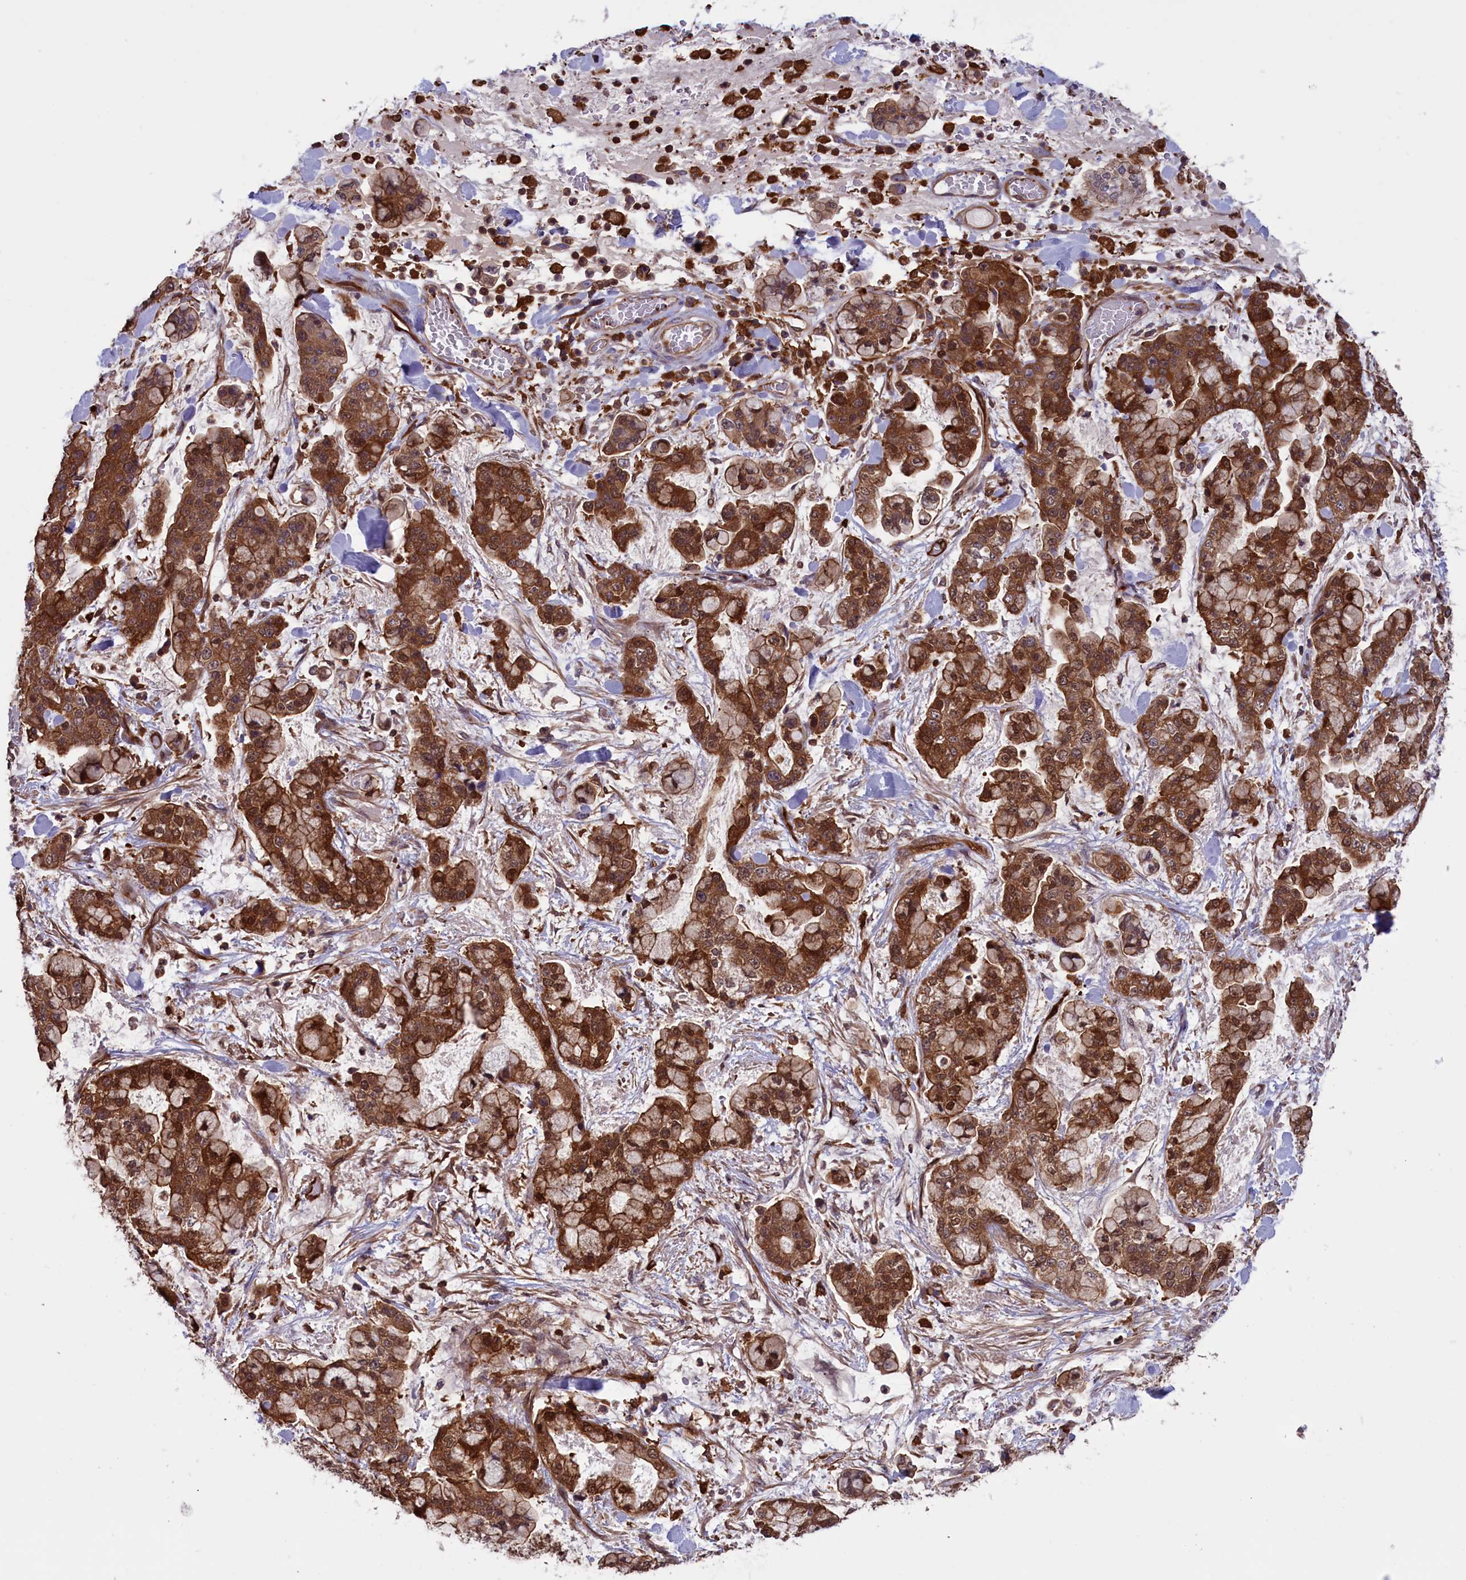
{"staining": {"intensity": "strong", "quantity": ">75%", "location": "cytoplasmic/membranous"}, "tissue": "stomach cancer", "cell_type": "Tumor cells", "image_type": "cancer", "snomed": [{"axis": "morphology", "description": "Normal tissue, NOS"}, {"axis": "morphology", "description": "Adenocarcinoma, NOS"}, {"axis": "topography", "description": "Stomach, upper"}, {"axis": "topography", "description": "Stomach"}], "caption": "Stomach cancer was stained to show a protein in brown. There is high levels of strong cytoplasmic/membranous positivity in approximately >75% of tumor cells.", "gene": "ARHGAP18", "patient": {"sex": "male", "age": 76}}